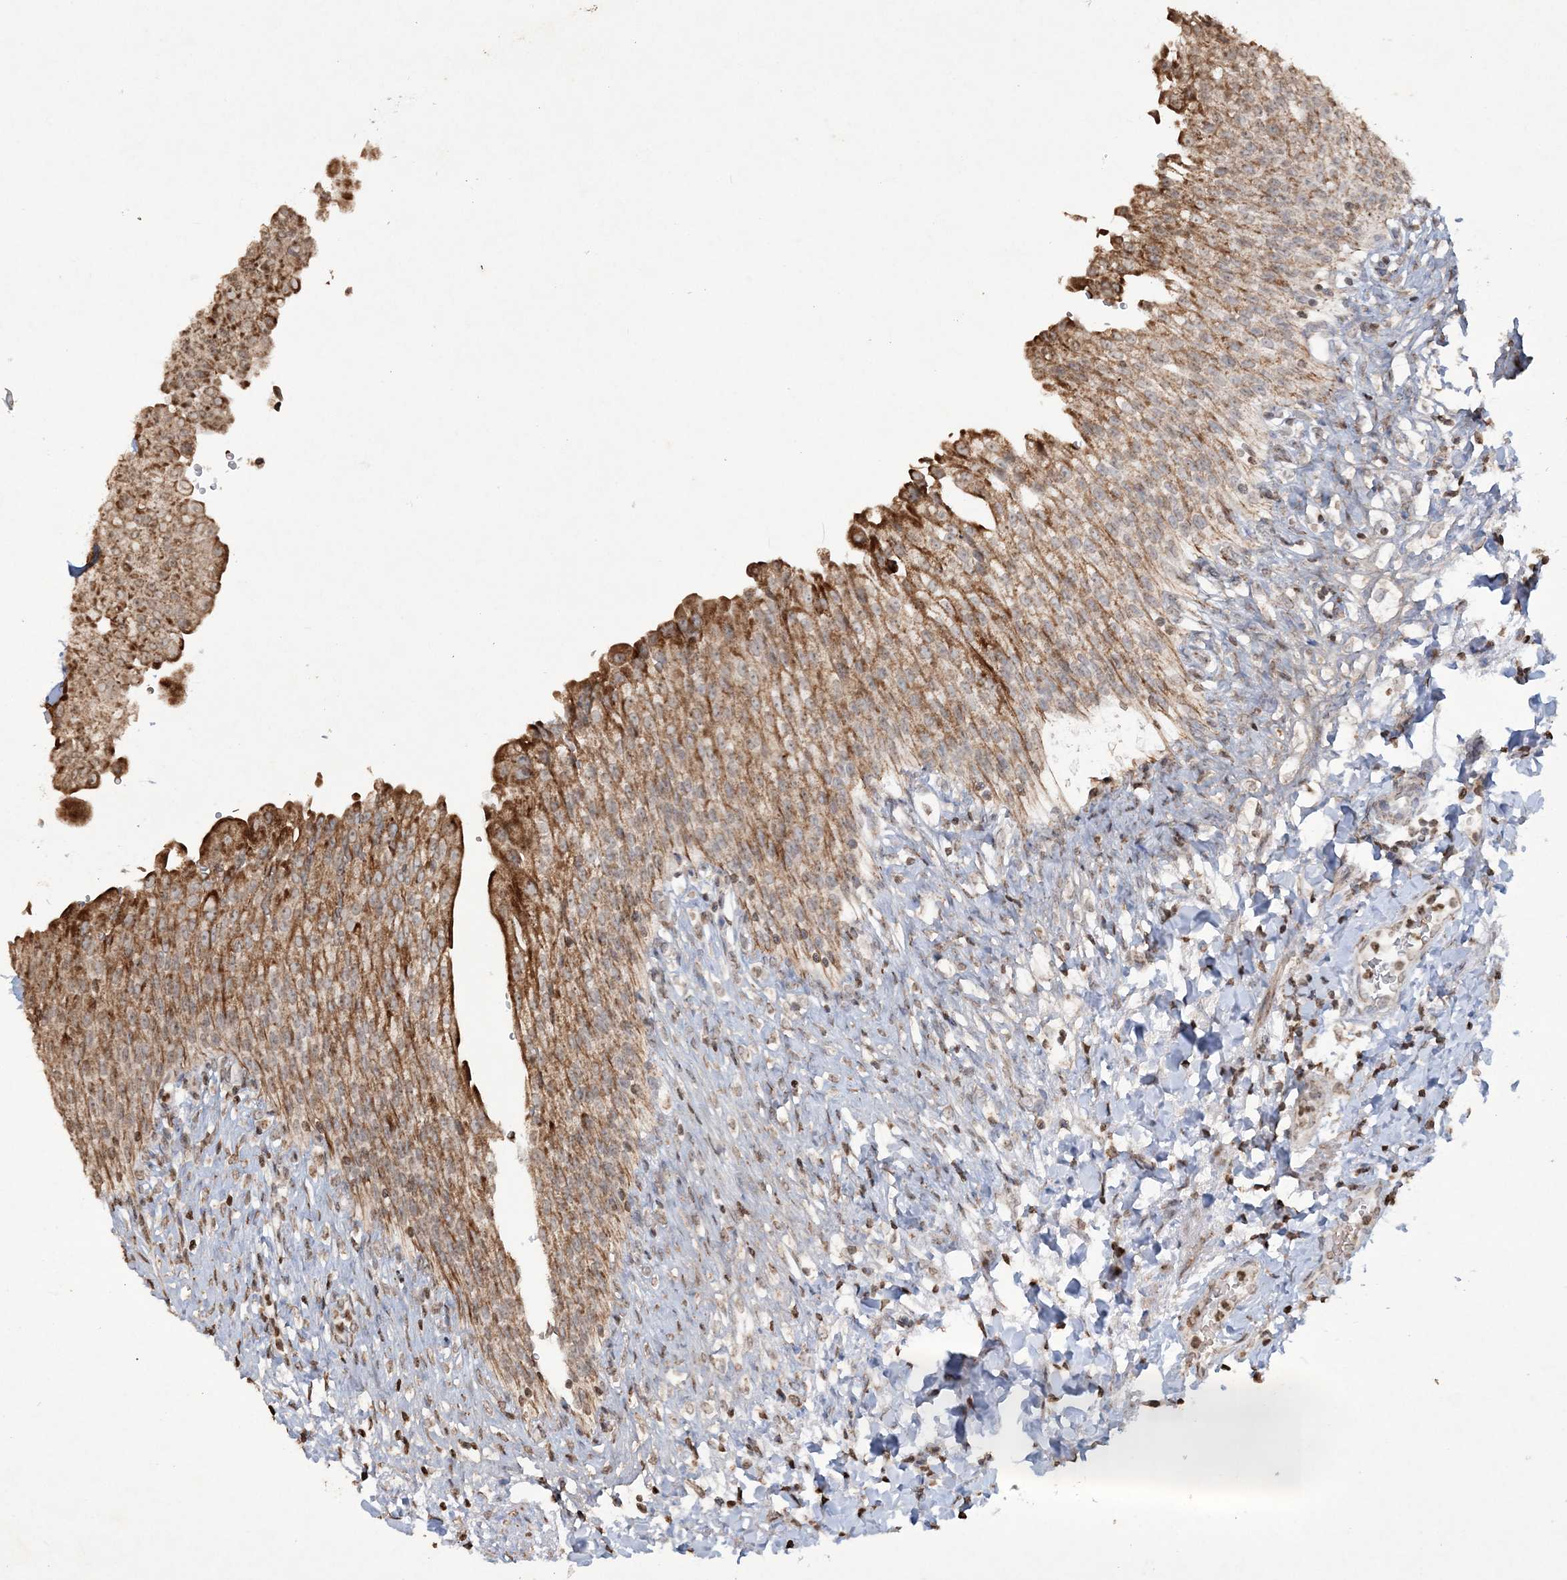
{"staining": {"intensity": "moderate", "quantity": ">75%", "location": "cytoplasmic/membranous"}, "tissue": "urinary bladder", "cell_type": "Urothelial cells", "image_type": "normal", "snomed": [{"axis": "morphology", "description": "Urothelial carcinoma, High grade"}, {"axis": "topography", "description": "Urinary bladder"}], "caption": "An image of urinary bladder stained for a protein shows moderate cytoplasmic/membranous brown staining in urothelial cells. The staining was performed using DAB (3,3'-diaminobenzidine) to visualize the protein expression in brown, while the nuclei were stained in blue with hematoxylin (Magnification: 20x).", "gene": "TTC7A", "patient": {"sex": "male", "age": 46}}